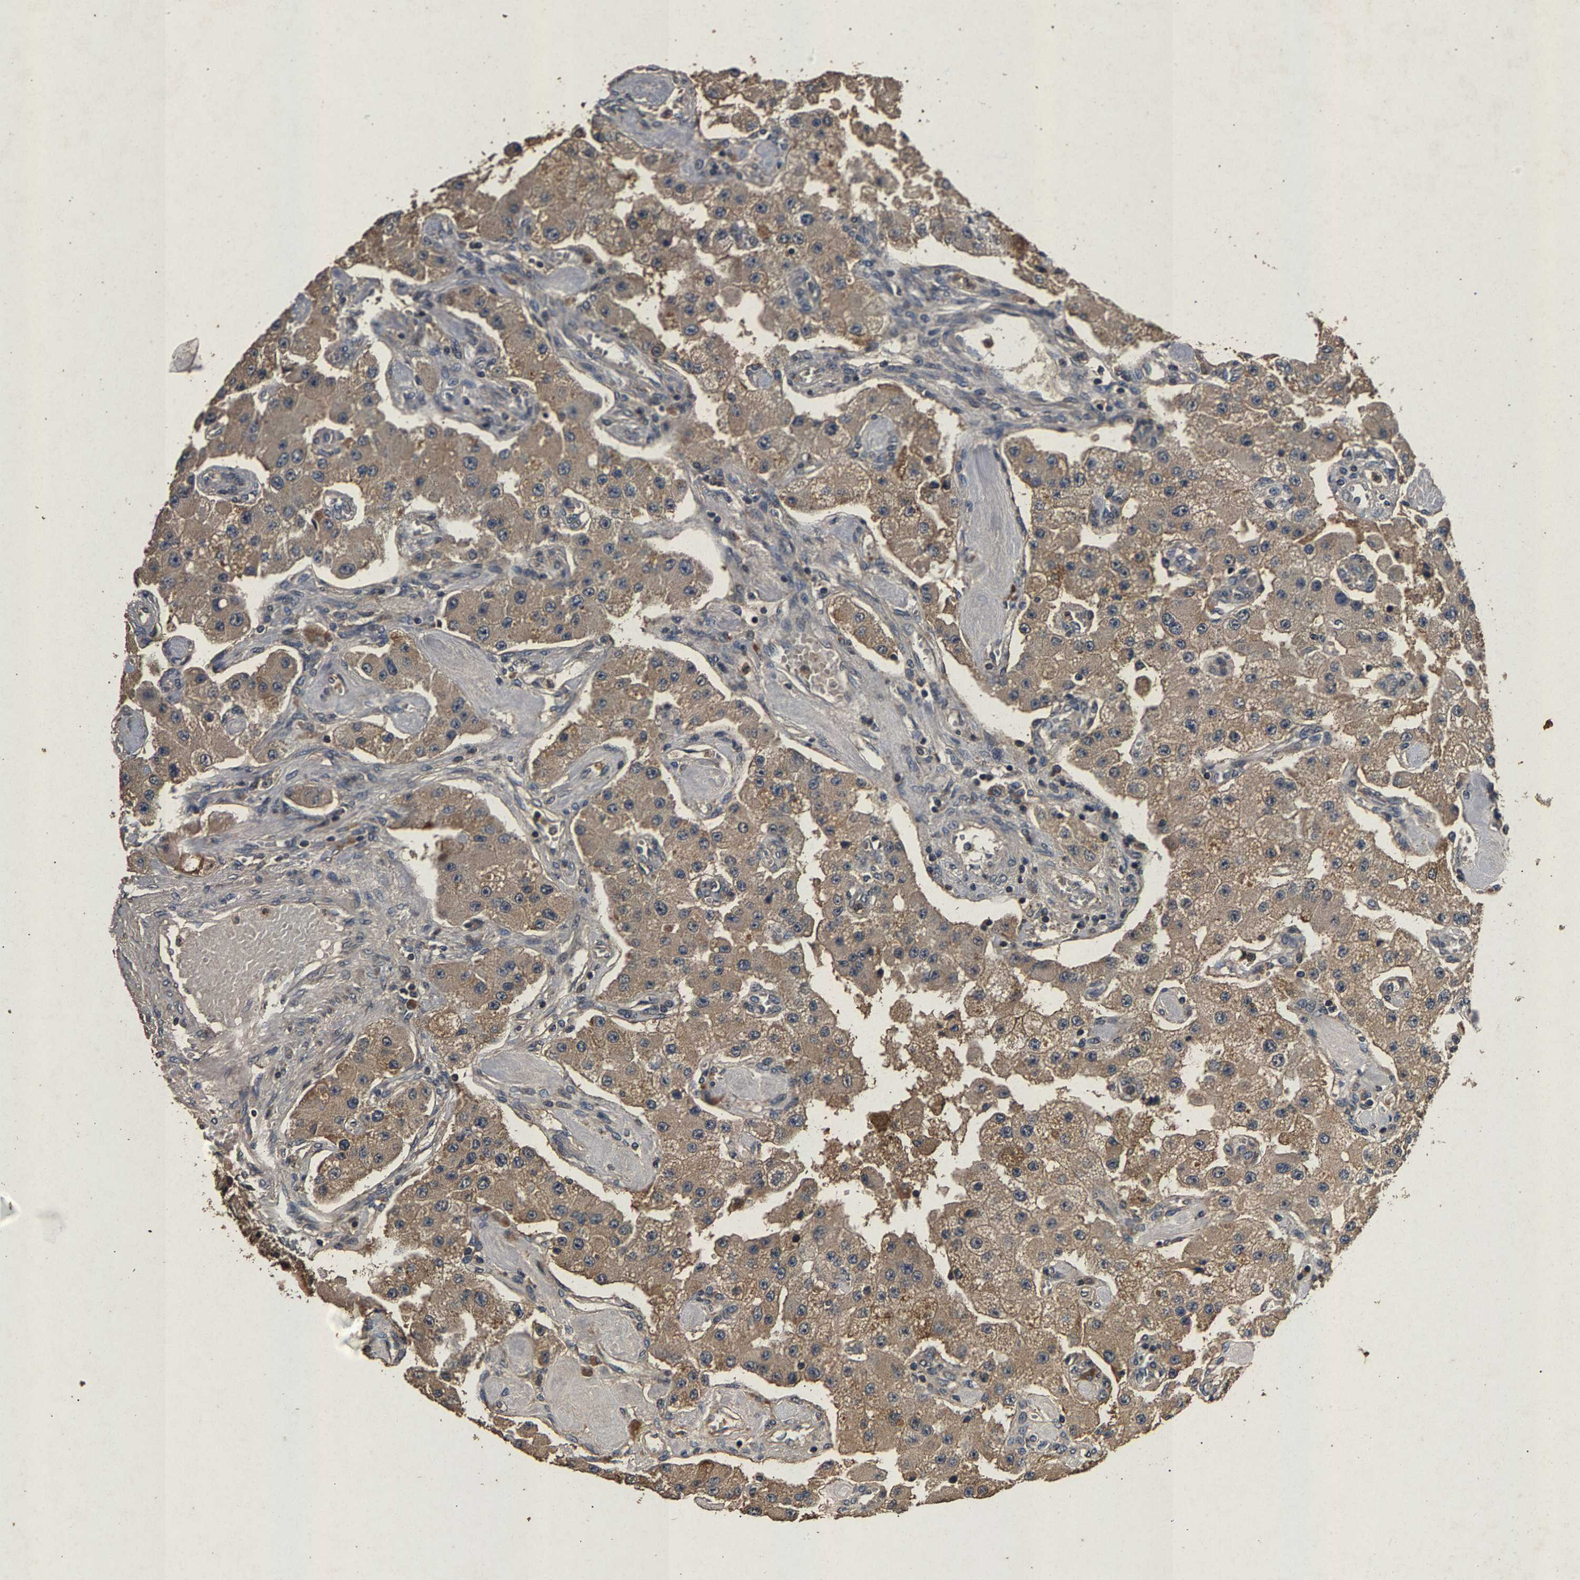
{"staining": {"intensity": "weak", "quantity": ">75%", "location": "cytoplasmic/membranous"}, "tissue": "carcinoid", "cell_type": "Tumor cells", "image_type": "cancer", "snomed": [{"axis": "morphology", "description": "Carcinoid, malignant, NOS"}, {"axis": "topography", "description": "Pancreas"}], "caption": "Brown immunohistochemical staining in carcinoid (malignant) demonstrates weak cytoplasmic/membranous expression in approximately >75% of tumor cells.", "gene": "PPP1CC", "patient": {"sex": "male", "age": 41}}